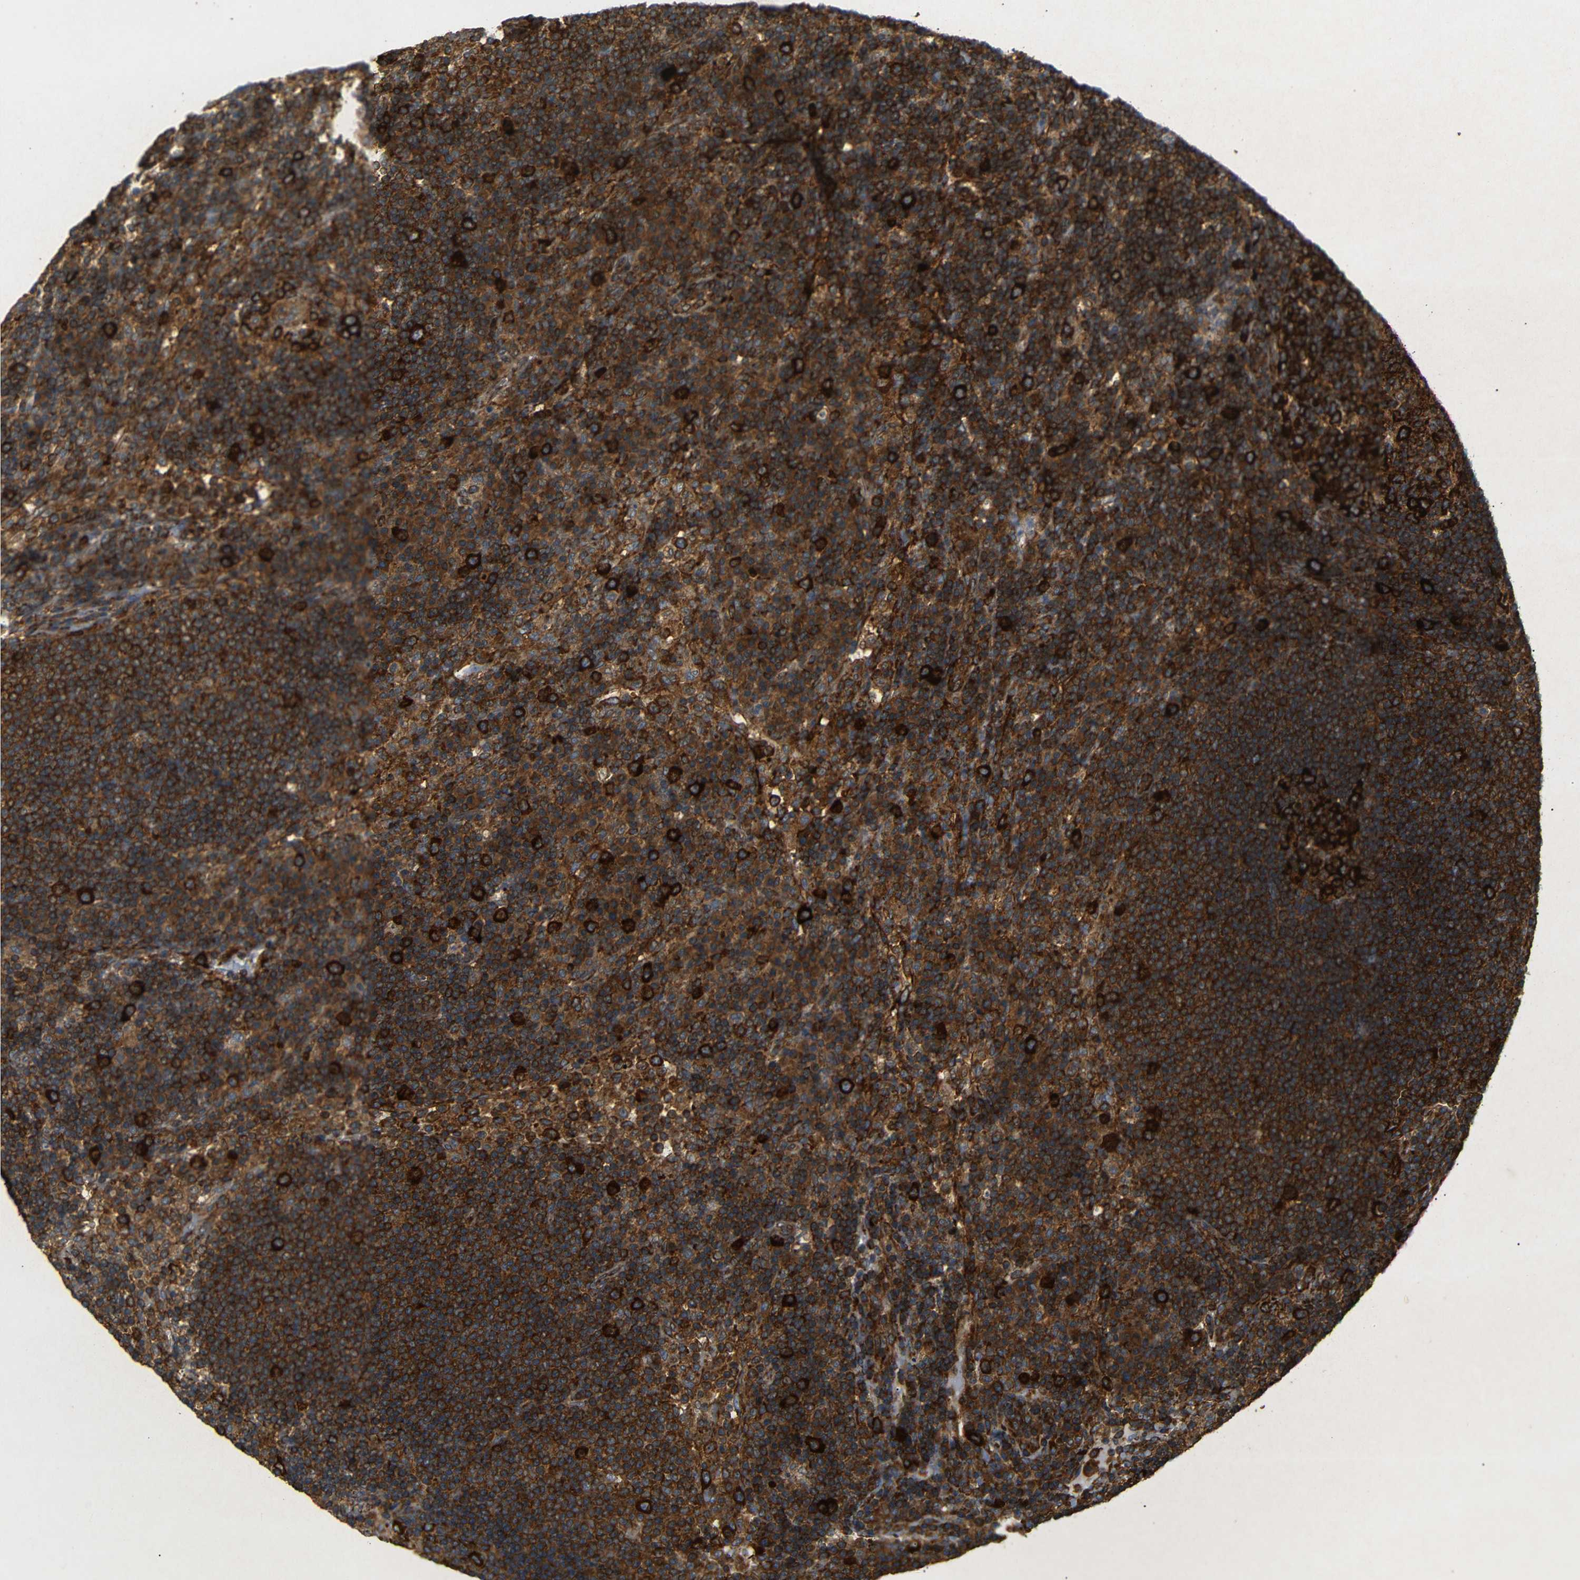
{"staining": {"intensity": "strong", "quantity": ">75%", "location": "cytoplasmic/membranous"}, "tissue": "lymph node", "cell_type": "Germinal center cells", "image_type": "normal", "snomed": [{"axis": "morphology", "description": "Normal tissue, NOS"}, {"axis": "topography", "description": "Lymph node"}], "caption": "Immunohistochemistry histopathology image of normal lymph node: human lymph node stained using immunohistochemistry (IHC) shows high levels of strong protein expression localized specifically in the cytoplasmic/membranous of germinal center cells, appearing as a cytoplasmic/membranous brown color.", "gene": "BTF3", "patient": {"sex": "female", "age": 53}}